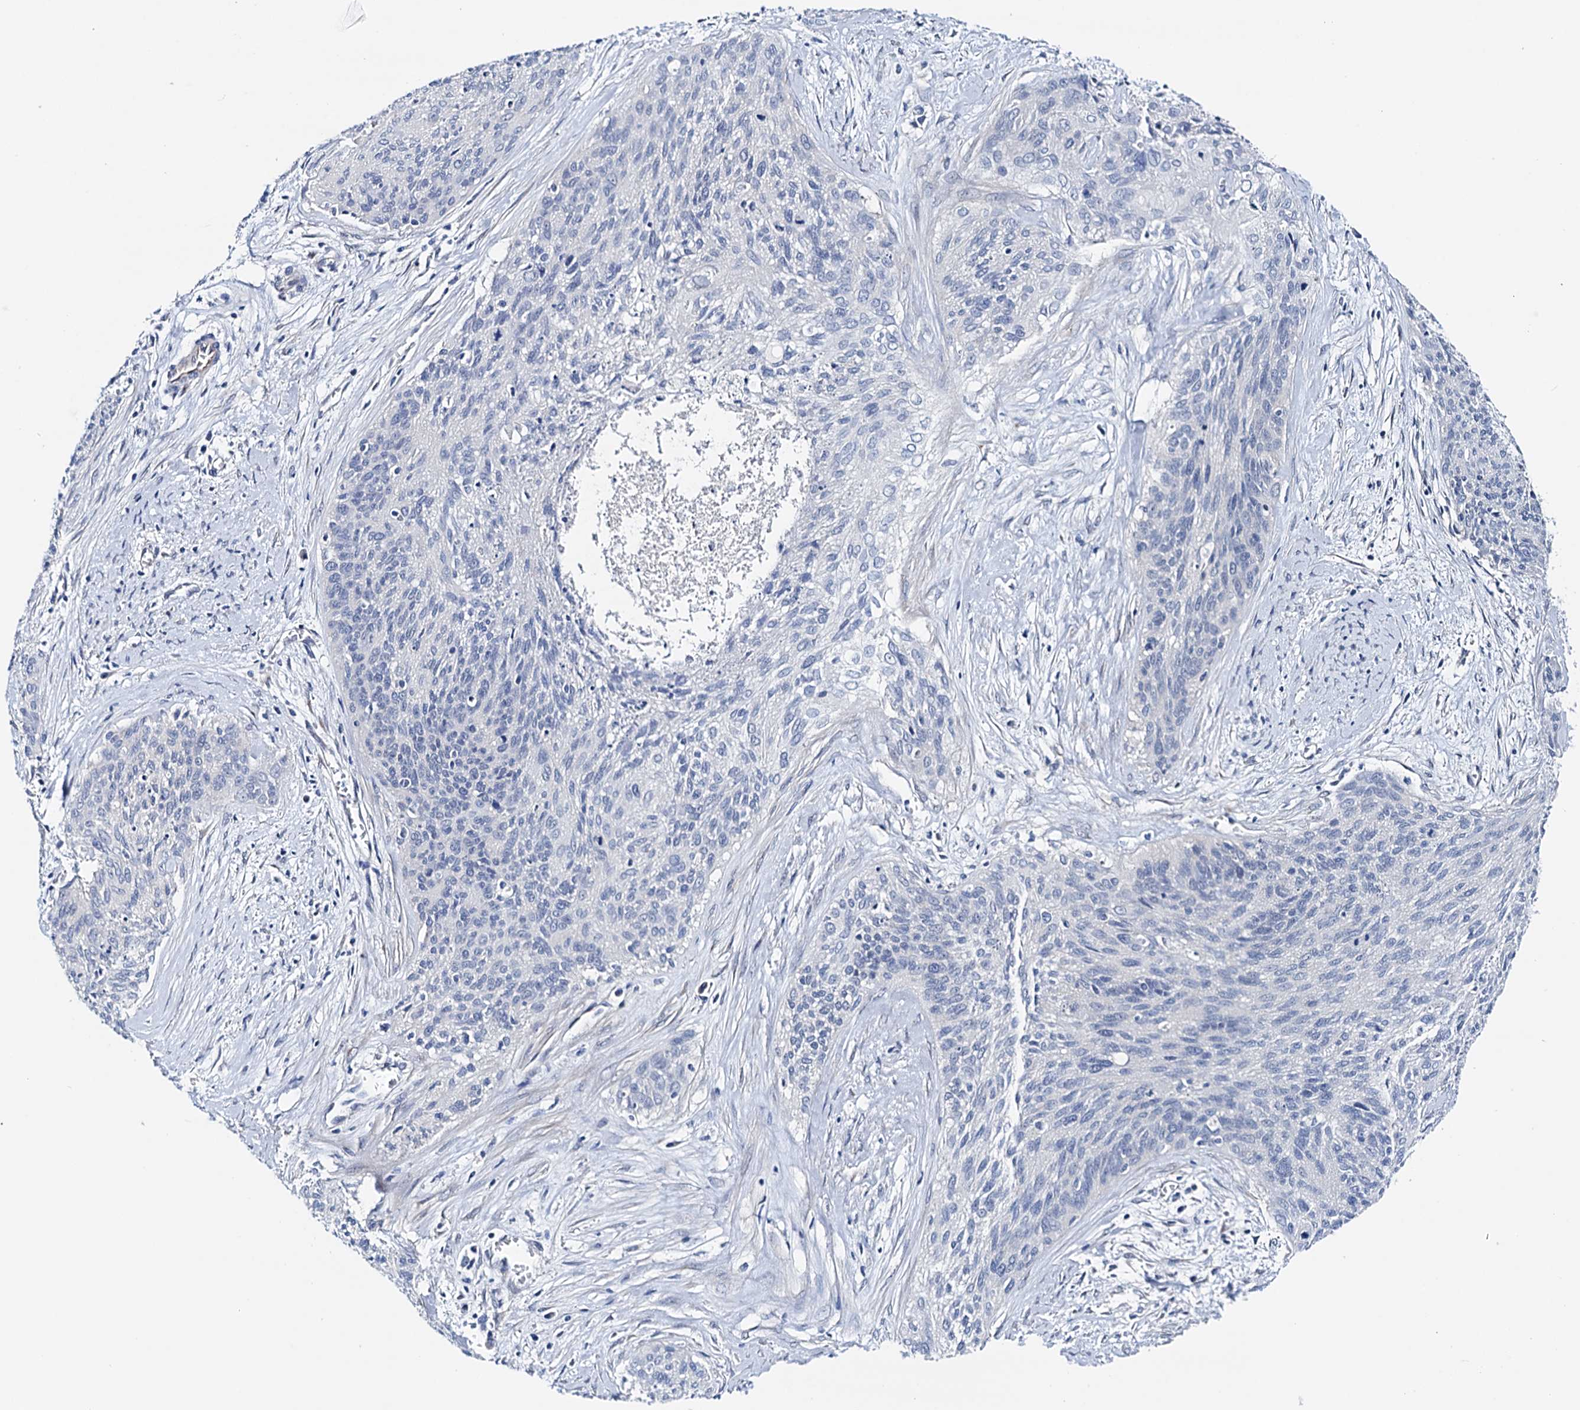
{"staining": {"intensity": "negative", "quantity": "none", "location": "none"}, "tissue": "cervical cancer", "cell_type": "Tumor cells", "image_type": "cancer", "snomed": [{"axis": "morphology", "description": "Squamous cell carcinoma, NOS"}, {"axis": "topography", "description": "Cervix"}], "caption": "The image displays no significant staining in tumor cells of cervical squamous cell carcinoma. Nuclei are stained in blue.", "gene": "SHROOM1", "patient": {"sex": "female", "age": 55}}